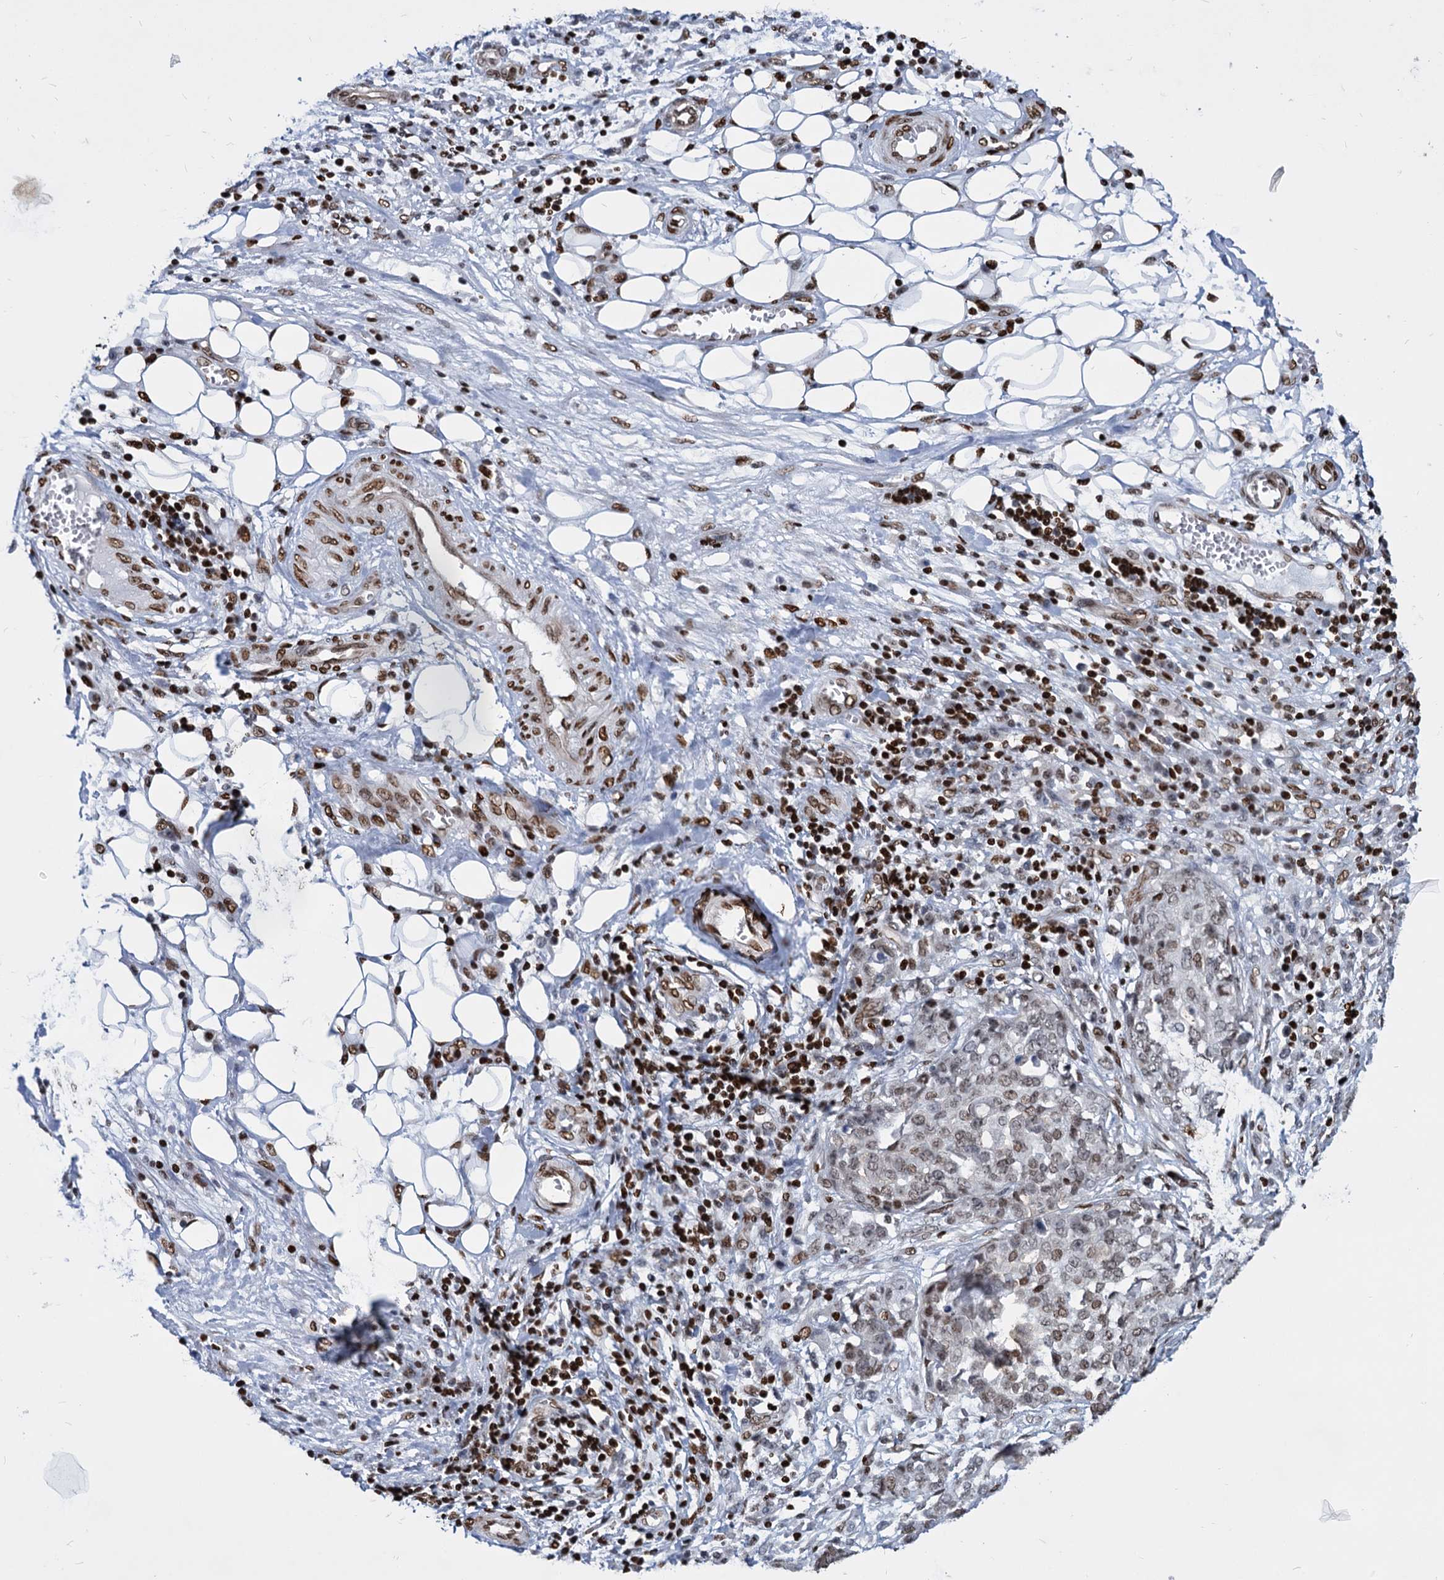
{"staining": {"intensity": "moderate", "quantity": ">75%", "location": "nuclear"}, "tissue": "ovarian cancer", "cell_type": "Tumor cells", "image_type": "cancer", "snomed": [{"axis": "morphology", "description": "Cystadenocarcinoma, serous, NOS"}, {"axis": "topography", "description": "Soft tissue"}, {"axis": "topography", "description": "Ovary"}], "caption": "A photomicrograph of human serous cystadenocarcinoma (ovarian) stained for a protein shows moderate nuclear brown staining in tumor cells. (Brightfield microscopy of DAB IHC at high magnification).", "gene": "MECP2", "patient": {"sex": "female", "age": 57}}